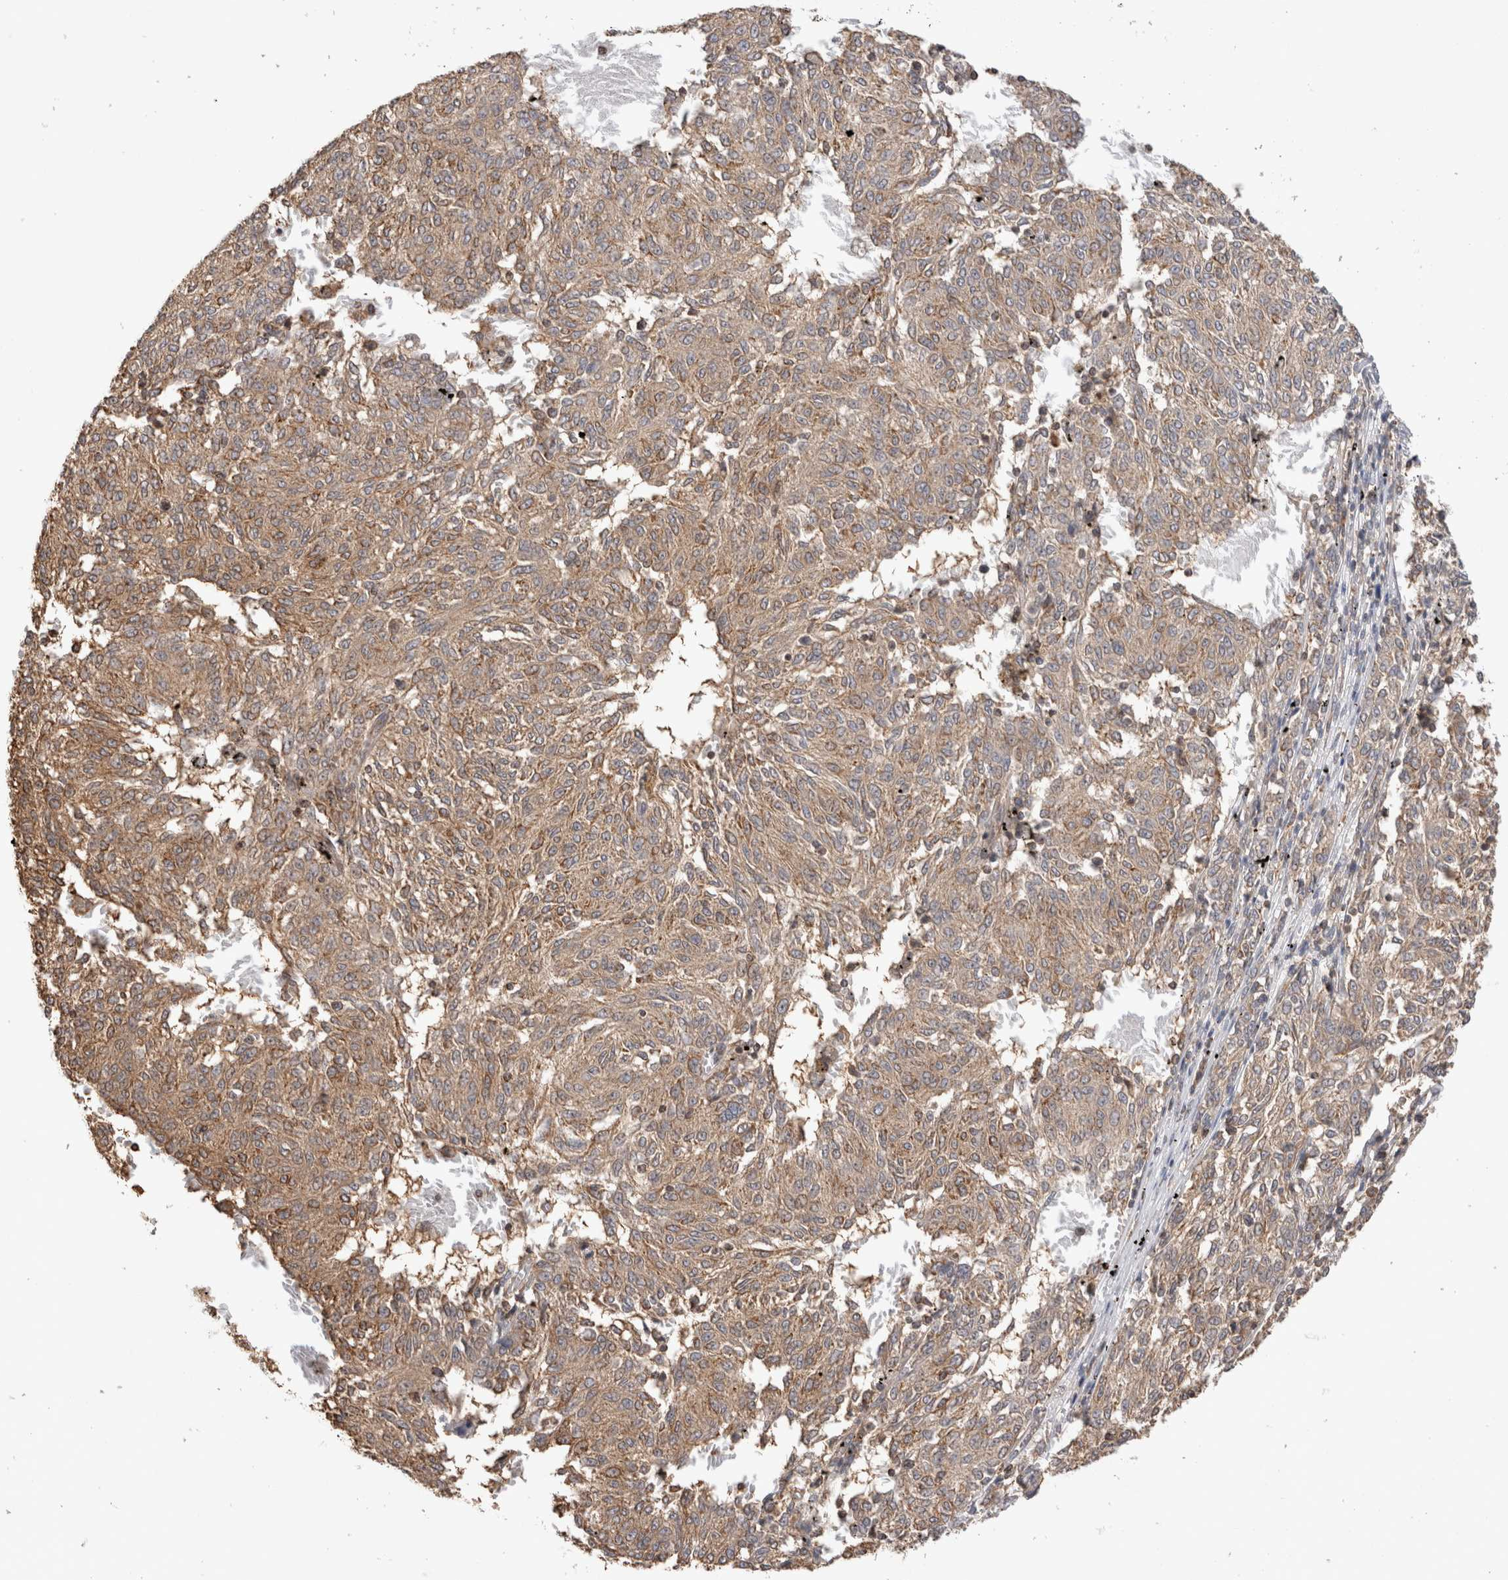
{"staining": {"intensity": "moderate", "quantity": ">75%", "location": "cytoplasmic/membranous"}, "tissue": "melanoma", "cell_type": "Tumor cells", "image_type": "cancer", "snomed": [{"axis": "morphology", "description": "Malignant melanoma, NOS"}, {"axis": "topography", "description": "Skin"}], "caption": "High-magnification brightfield microscopy of malignant melanoma stained with DAB (brown) and counterstained with hematoxylin (blue). tumor cells exhibit moderate cytoplasmic/membranous positivity is appreciated in approximately>75% of cells.", "gene": "IMMP2L", "patient": {"sex": "female", "age": 72}}